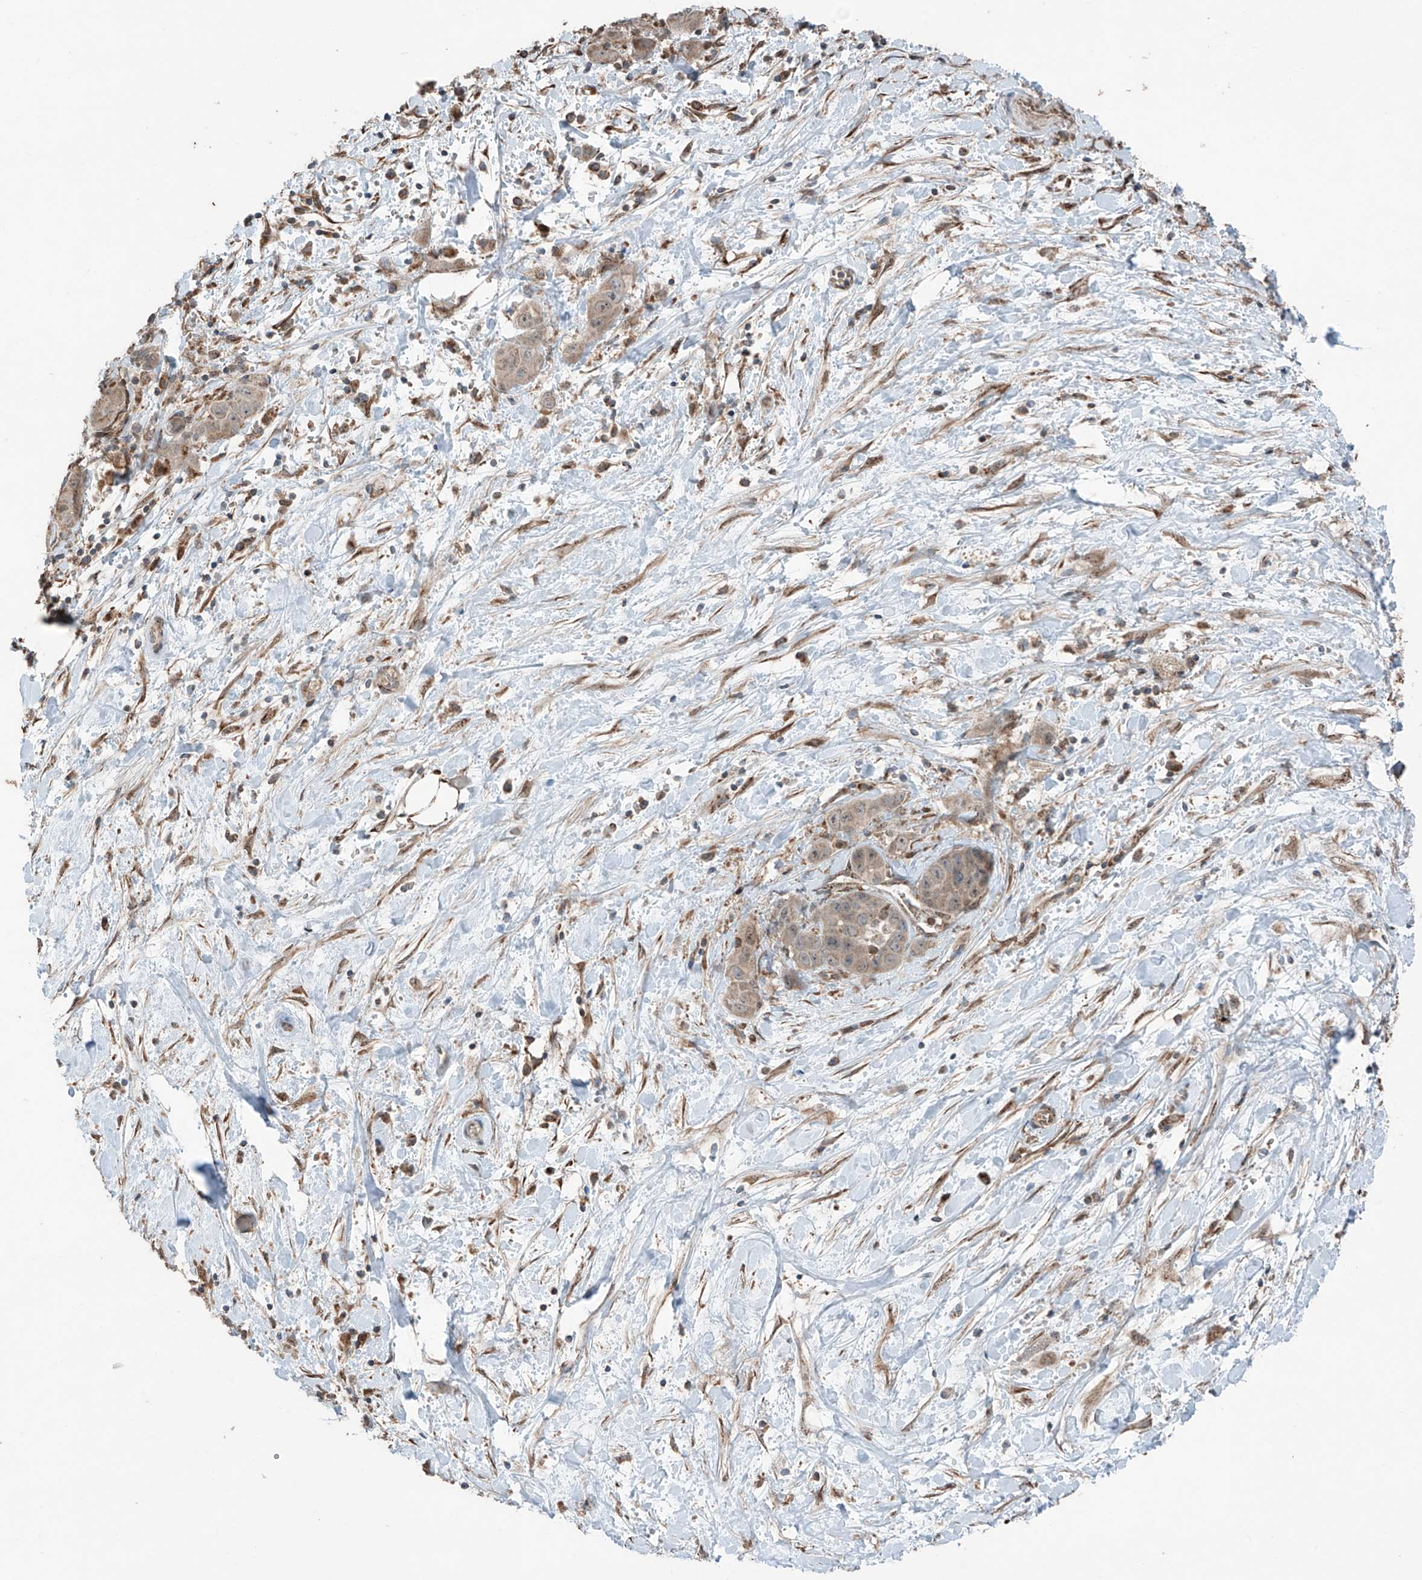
{"staining": {"intensity": "weak", "quantity": ">75%", "location": "cytoplasmic/membranous"}, "tissue": "liver cancer", "cell_type": "Tumor cells", "image_type": "cancer", "snomed": [{"axis": "morphology", "description": "Cholangiocarcinoma"}, {"axis": "topography", "description": "Liver"}], "caption": "Human cholangiocarcinoma (liver) stained with a brown dye demonstrates weak cytoplasmic/membranous positive staining in about >75% of tumor cells.", "gene": "SAMD3", "patient": {"sex": "female", "age": 52}}